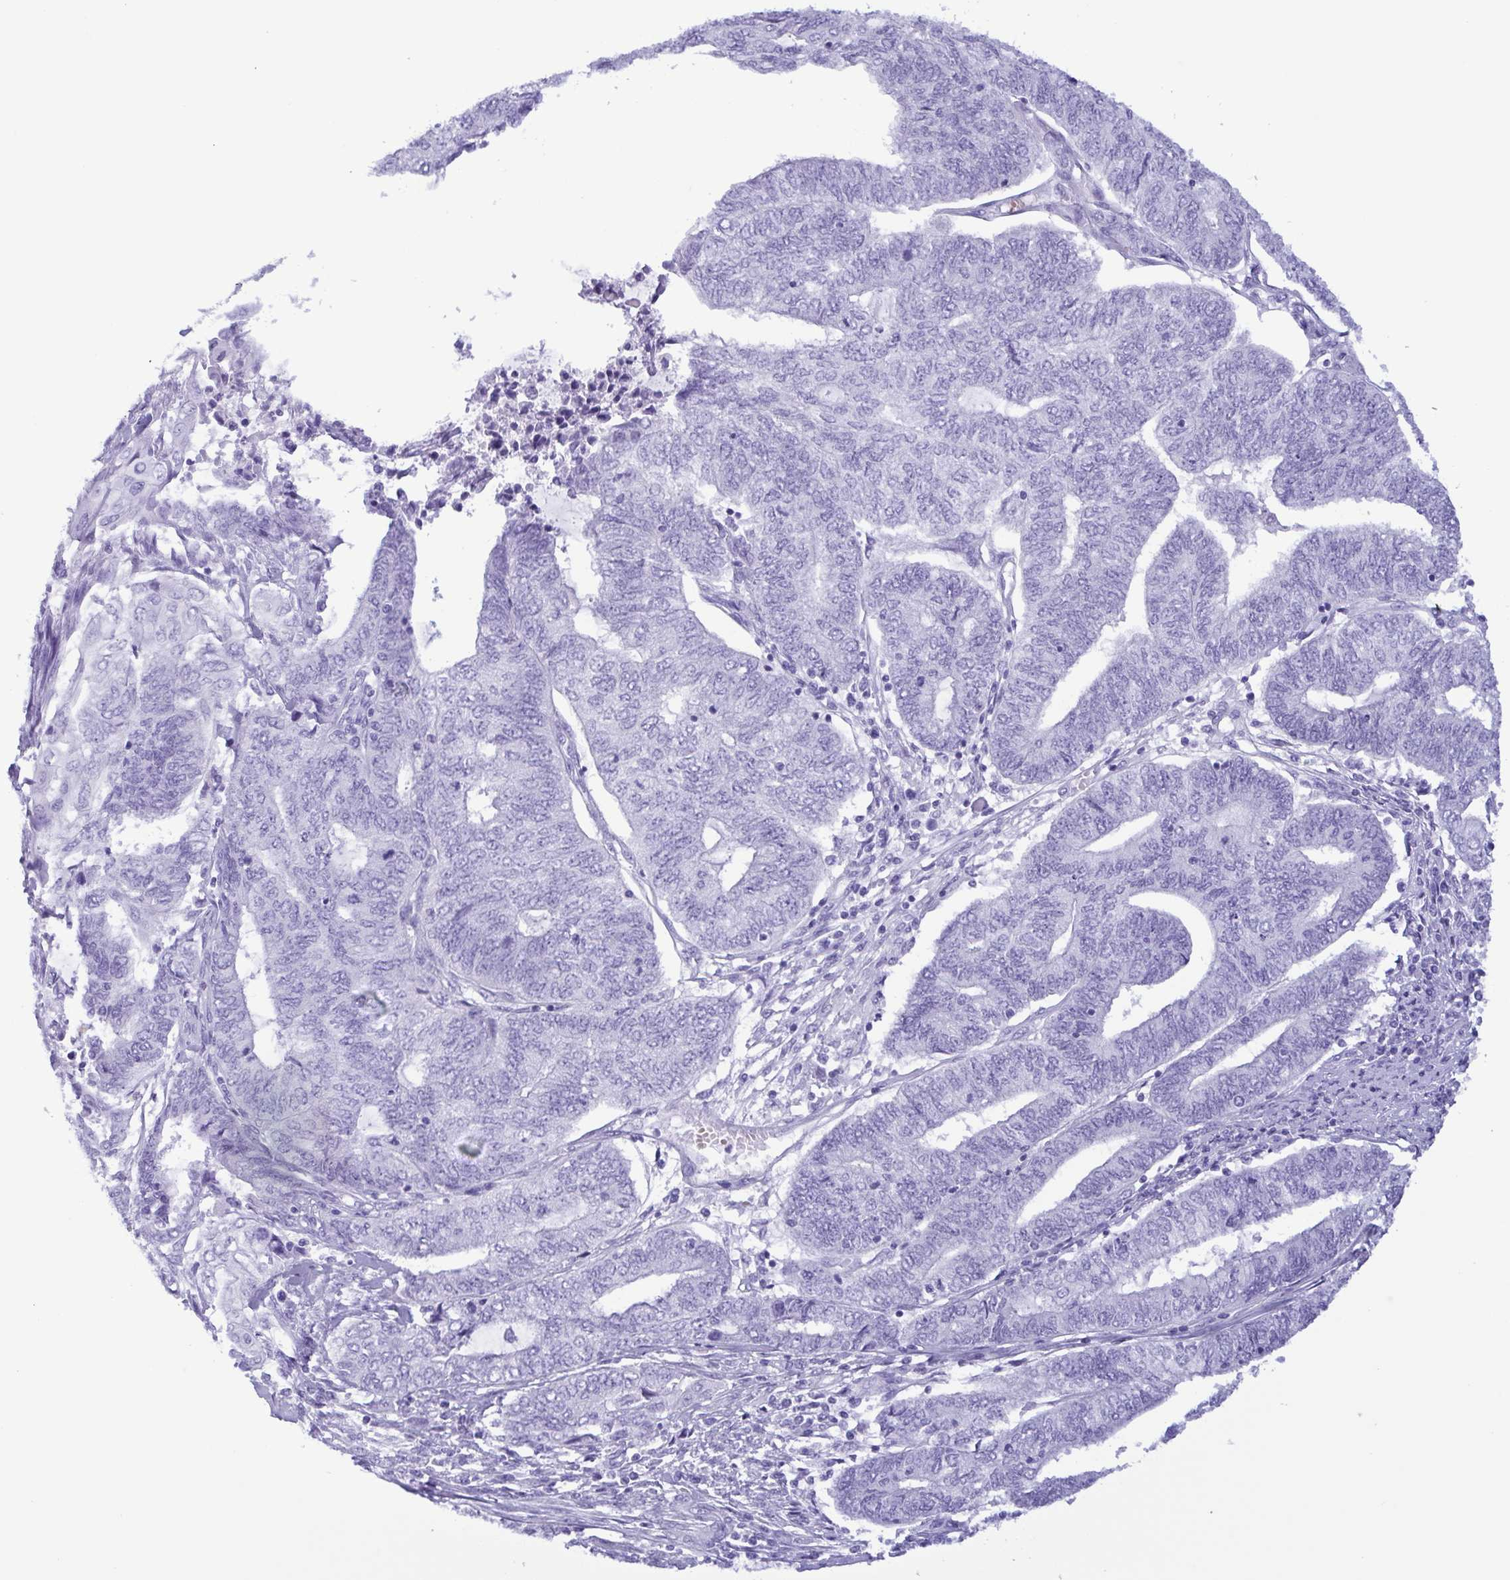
{"staining": {"intensity": "negative", "quantity": "none", "location": "none"}, "tissue": "endometrial cancer", "cell_type": "Tumor cells", "image_type": "cancer", "snomed": [{"axis": "morphology", "description": "Adenocarcinoma, NOS"}, {"axis": "topography", "description": "Uterus"}, {"axis": "topography", "description": "Endometrium"}], "caption": "A high-resolution micrograph shows immunohistochemistry staining of endometrial cancer, which shows no significant staining in tumor cells.", "gene": "LTF", "patient": {"sex": "female", "age": 70}}